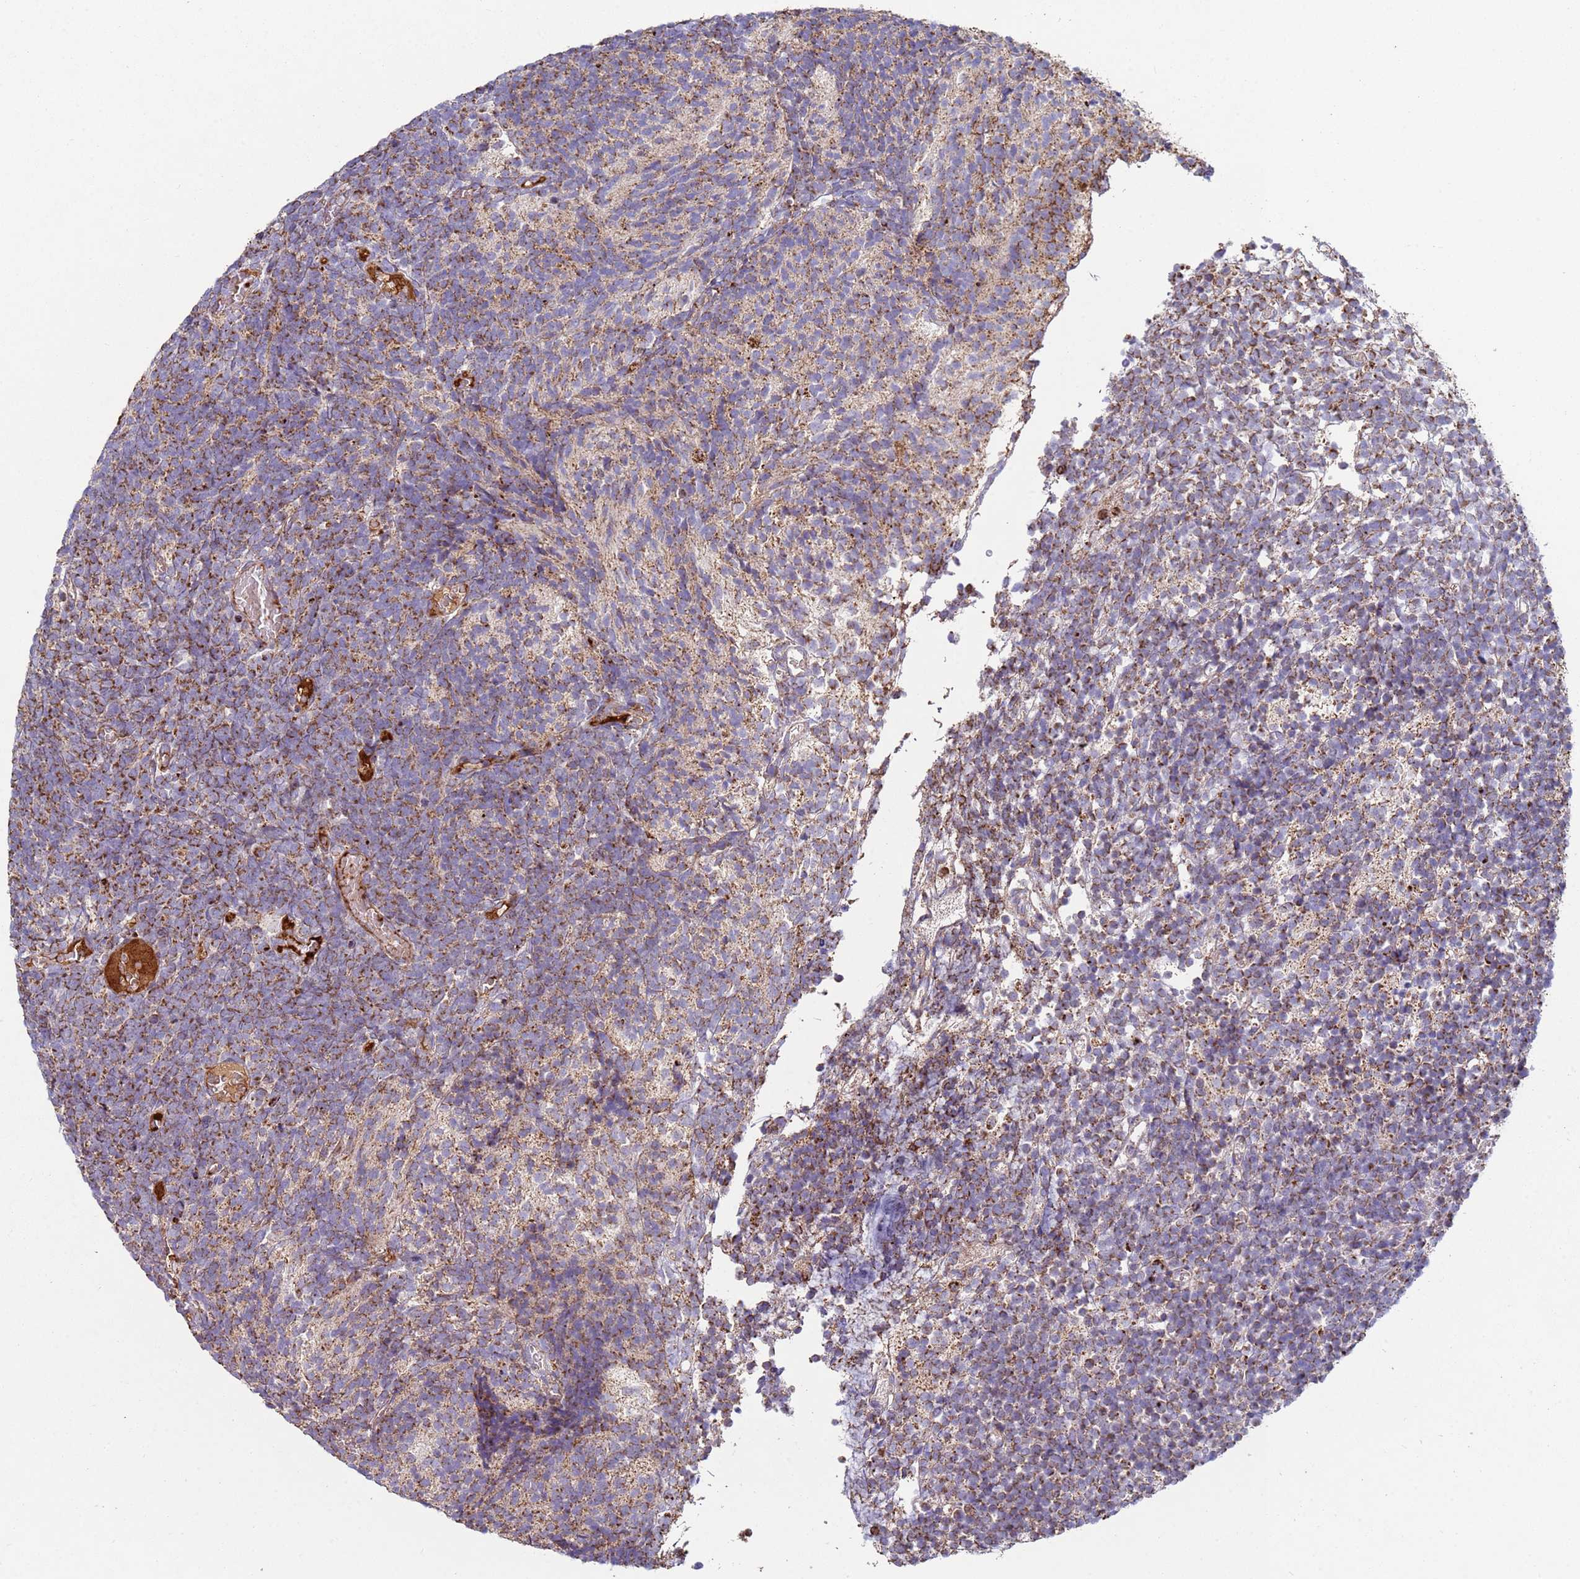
{"staining": {"intensity": "moderate", "quantity": "<25%", "location": "cytoplasmic/membranous"}, "tissue": "glioma", "cell_type": "Tumor cells", "image_type": "cancer", "snomed": [{"axis": "morphology", "description": "Glioma, malignant, Low grade"}, {"axis": "topography", "description": "Brain"}], "caption": "Approximately <25% of tumor cells in human glioma display moderate cytoplasmic/membranous protein expression as visualized by brown immunohistochemical staining.", "gene": "FBXO33", "patient": {"sex": "female", "age": 1}}